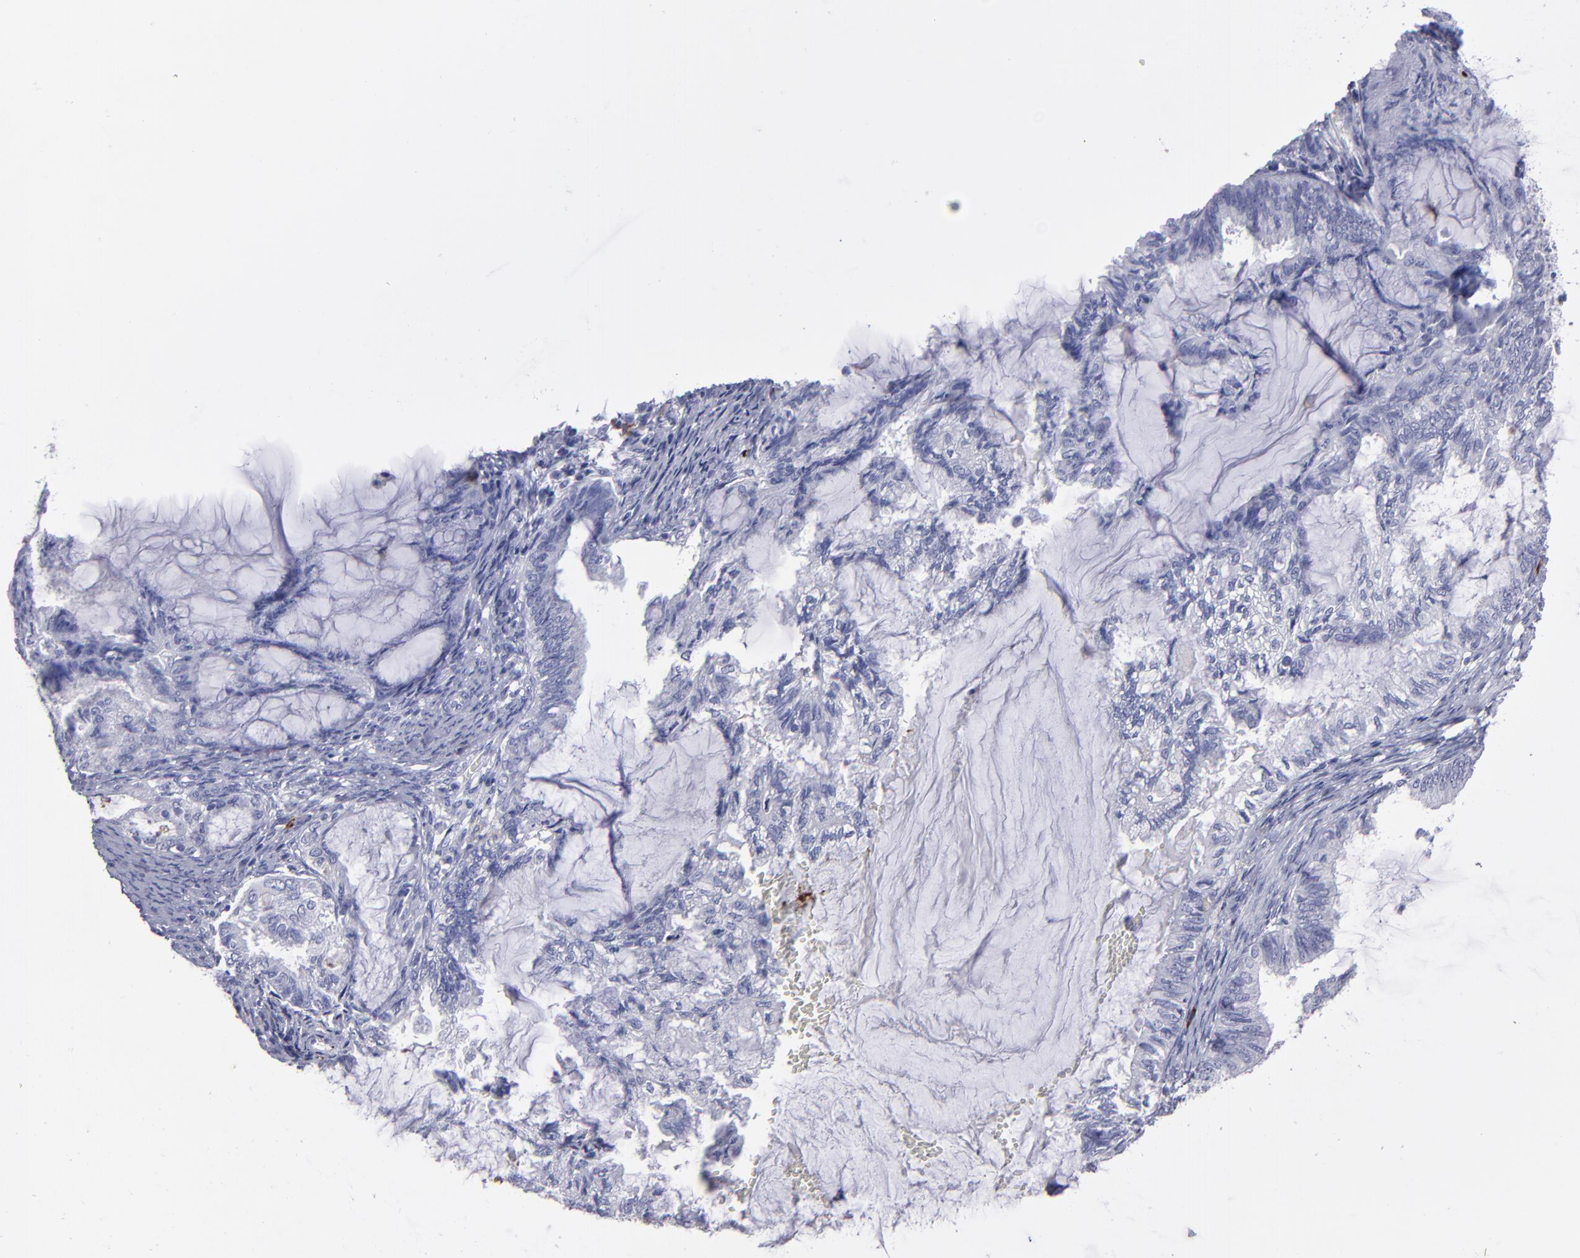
{"staining": {"intensity": "negative", "quantity": "none", "location": "none"}, "tissue": "endometrial cancer", "cell_type": "Tumor cells", "image_type": "cancer", "snomed": [{"axis": "morphology", "description": "Adenocarcinoma, NOS"}, {"axis": "topography", "description": "Endometrium"}], "caption": "The micrograph shows no significant expression in tumor cells of endometrial cancer (adenocarcinoma). Nuclei are stained in blue.", "gene": "CD36", "patient": {"sex": "female", "age": 86}}